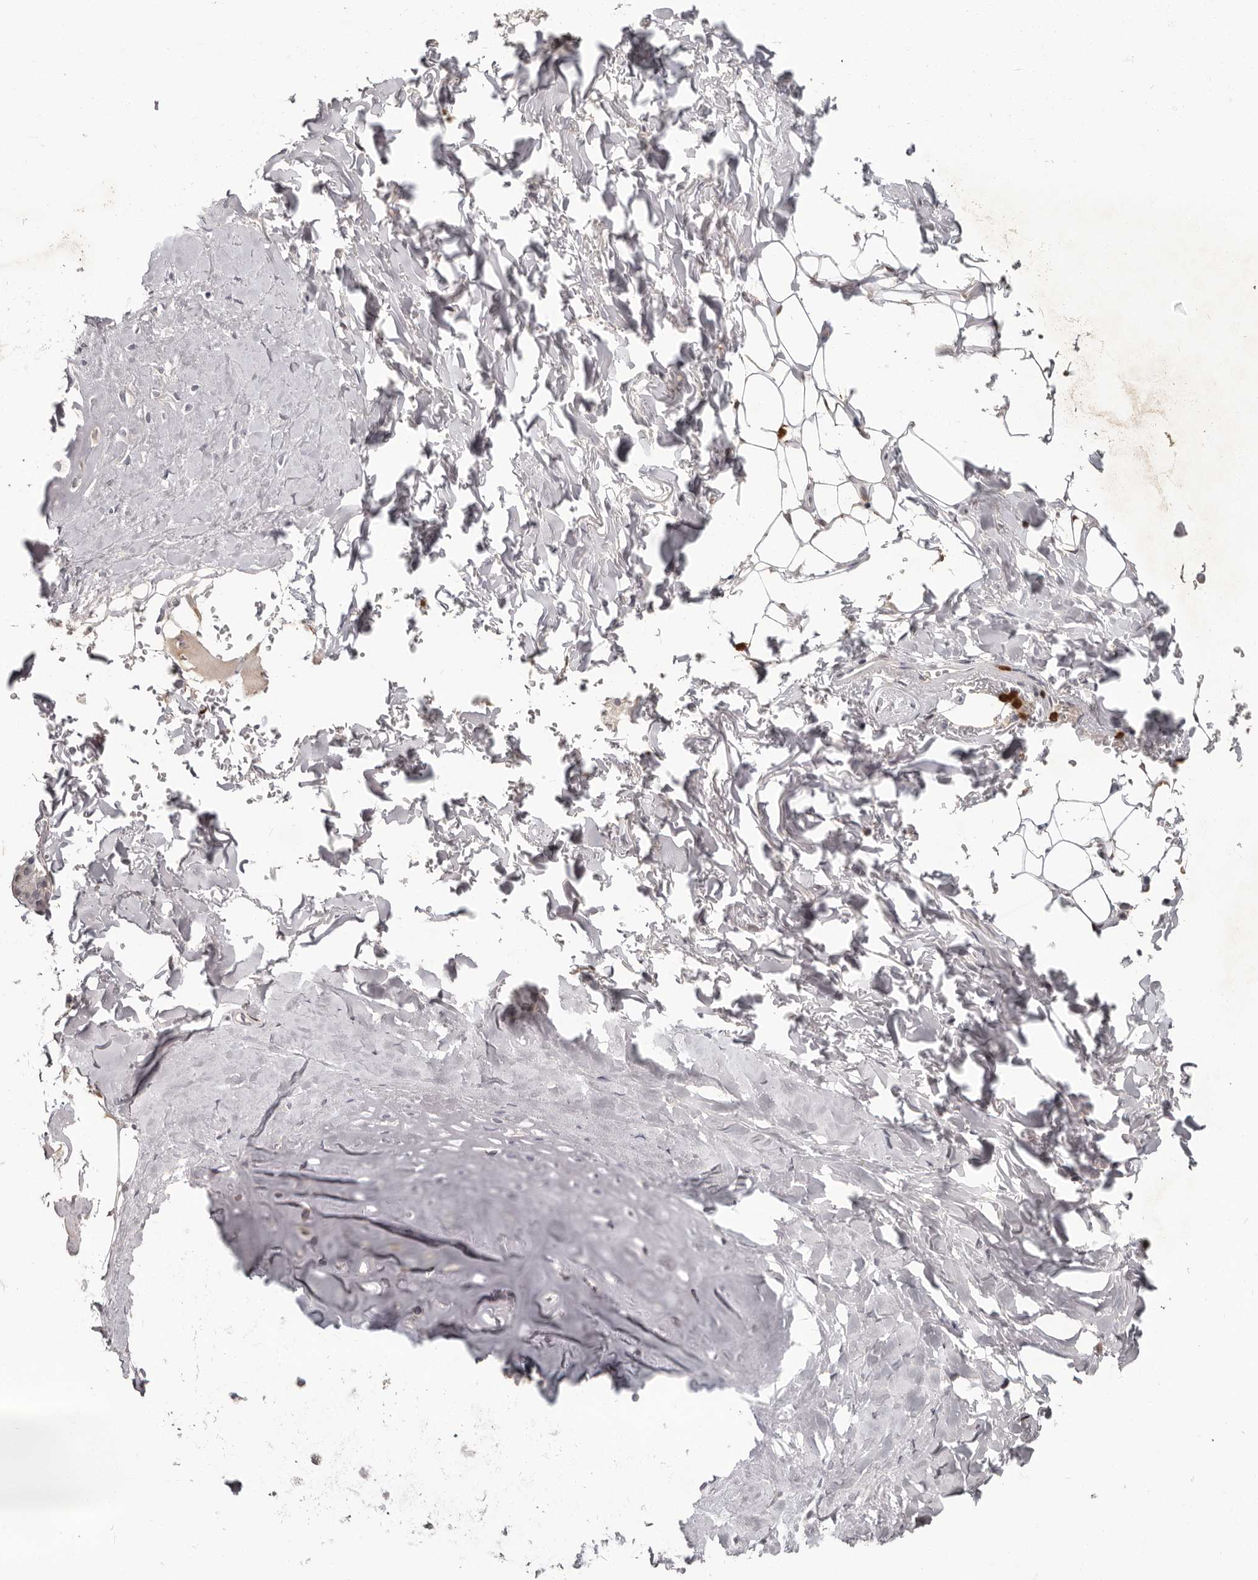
{"staining": {"intensity": "negative", "quantity": "none", "location": "none"}, "tissue": "adipose tissue", "cell_type": "Adipocytes", "image_type": "normal", "snomed": [{"axis": "morphology", "description": "Normal tissue, NOS"}, {"axis": "topography", "description": "Cartilage tissue"}], "caption": "Adipocytes are negative for brown protein staining in unremarkable adipose tissue. (DAB (3,3'-diaminobenzidine) IHC visualized using brightfield microscopy, high magnification).", "gene": "GPR157", "patient": {"sex": "female", "age": 63}}